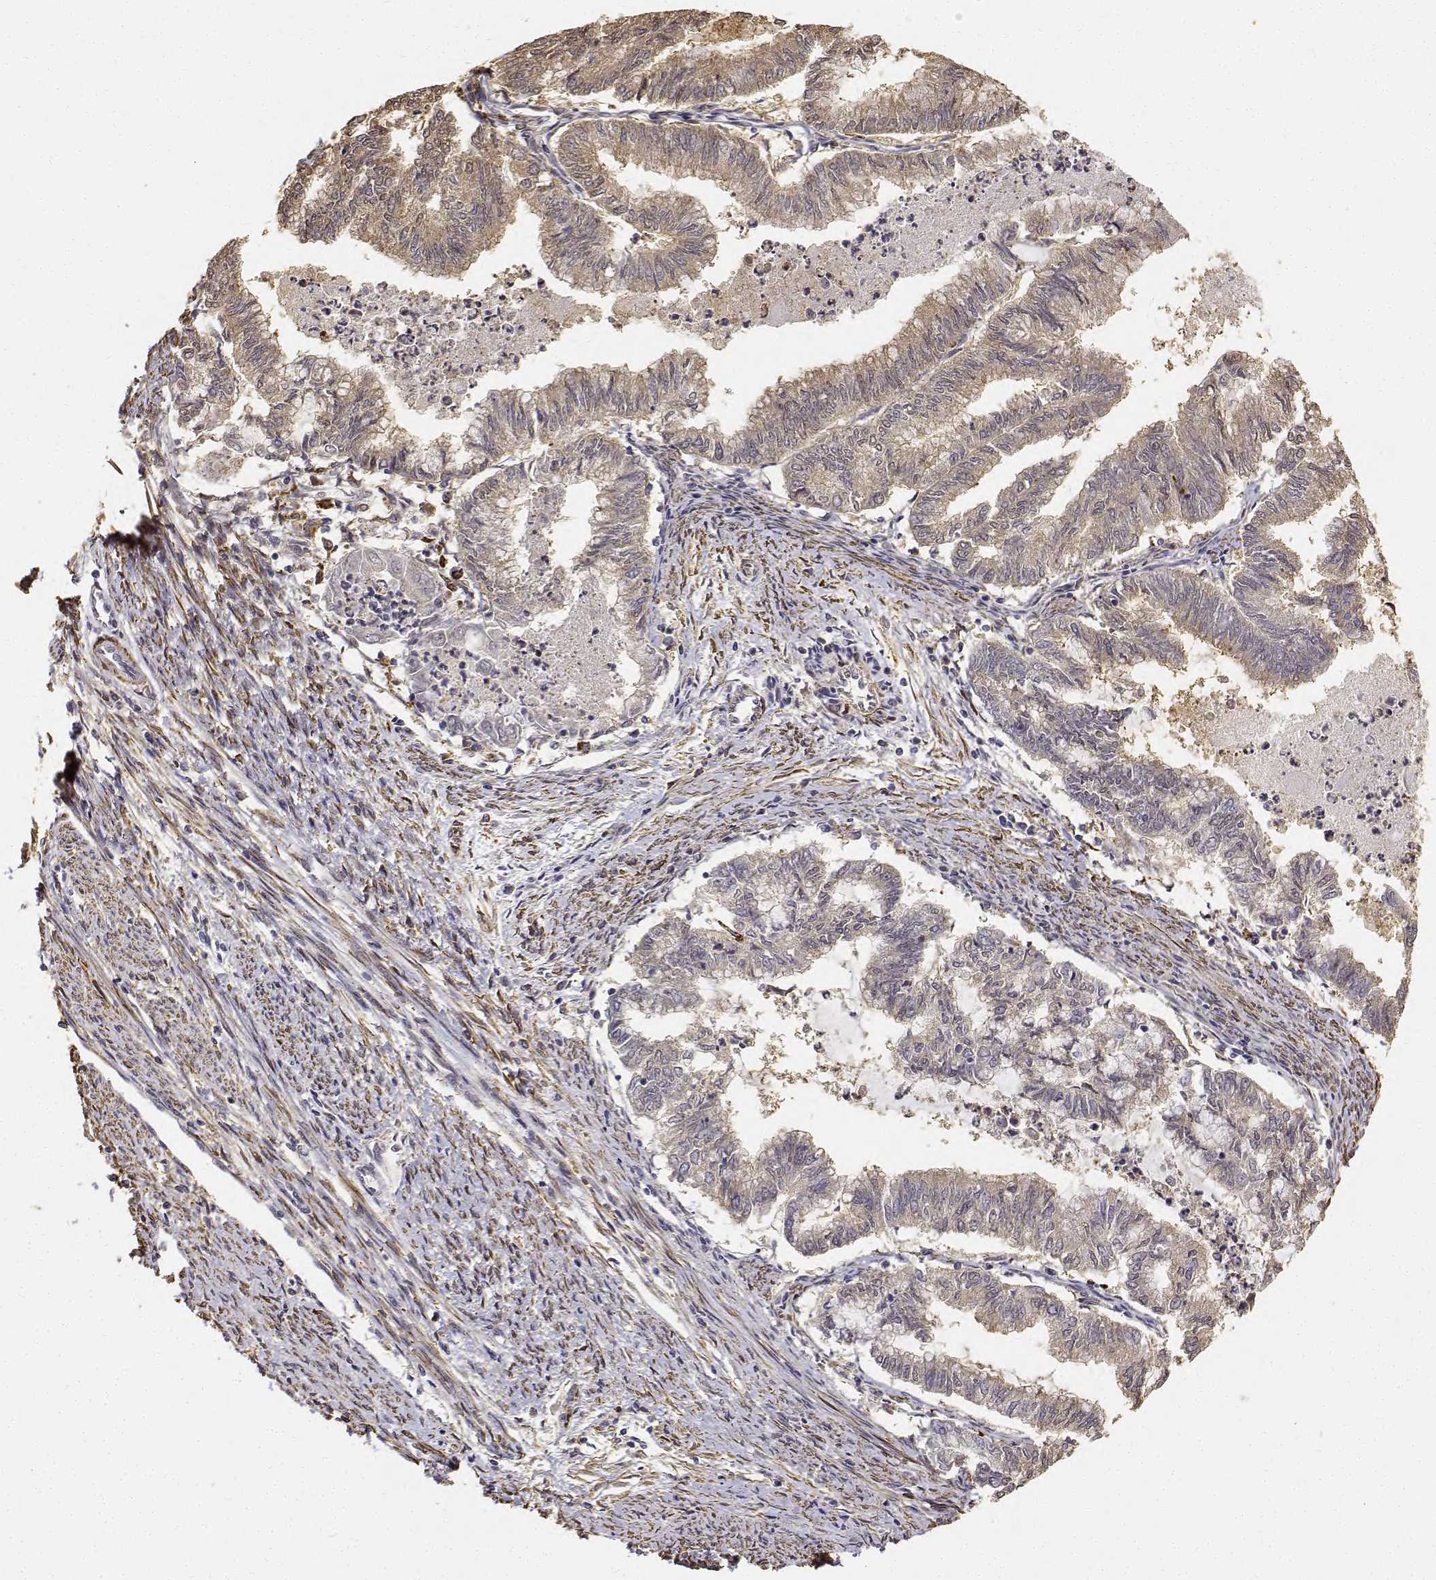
{"staining": {"intensity": "weak", "quantity": ">75%", "location": "cytoplasmic/membranous"}, "tissue": "endometrial cancer", "cell_type": "Tumor cells", "image_type": "cancer", "snomed": [{"axis": "morphology", "description": "Adenocarcinoma, NOS"}, {"axis": "topography", "description": "Endometrium"}], "caption": "Immunohistochemistry micrograph of endometrial cancer stained for a protein (brown), which demonstrates low levels of weak cytoplasmic/membranous positivity in approximately >75% of tumor cells.", "gene": "PCID2", "patient": {"sex": "female", "age": 79}}